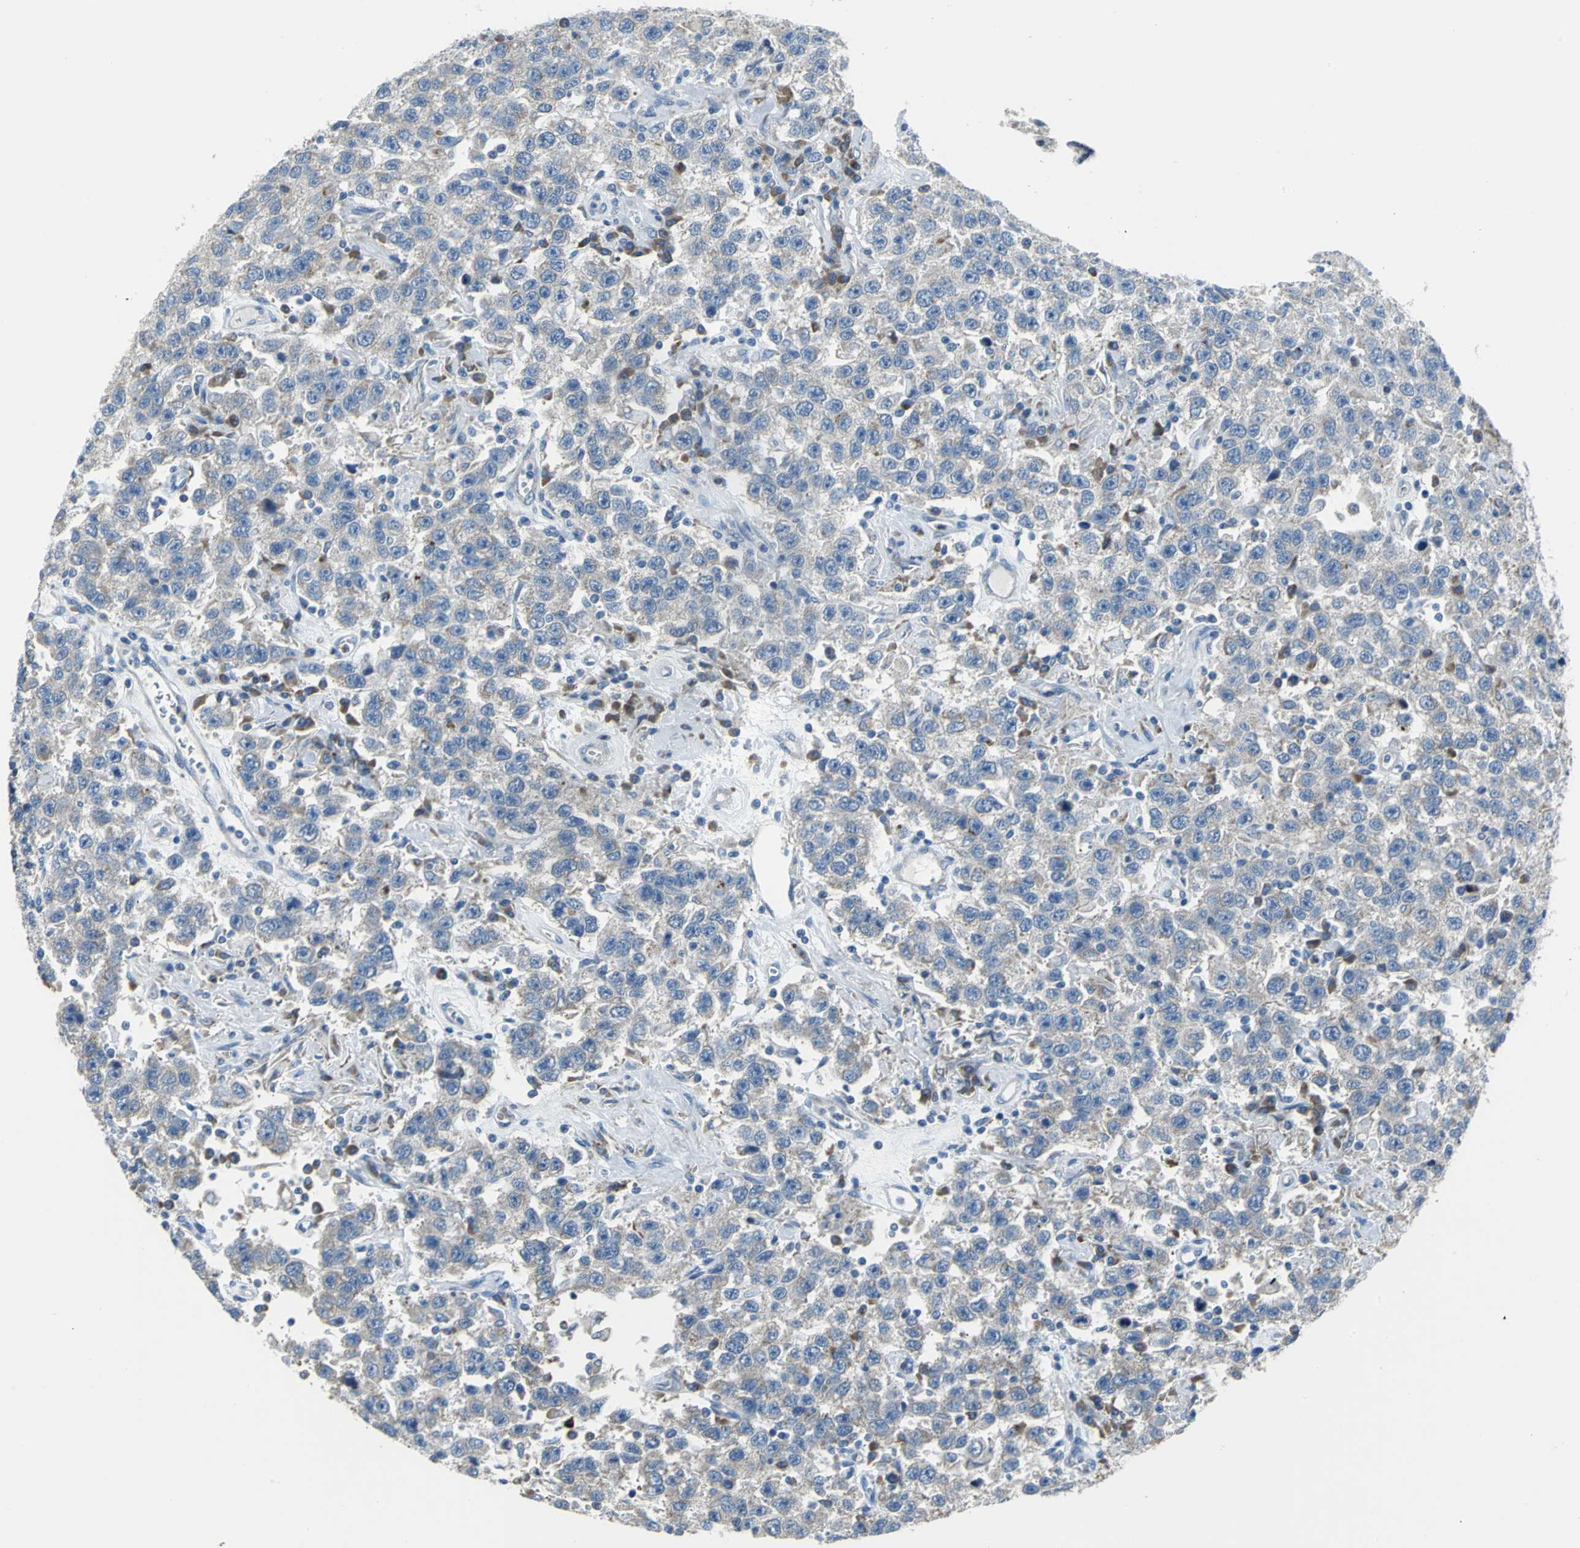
{"staining": {"intensity": "negative", "quantity": "none", "location": "none"}, "tissue": "testis cancer", "cell_type": "Tumor cells", "image_type": "cancer", "snomed": [{"axis": "morphology", "description": "Seminoma, NOS"}, {"axis": "topography", "description": "Testis"}], "caption": "IHC image of seminoma (testis) stained for a protein (brown), which shows no staining in tumor cells.", "gene": "EIF5A", "patient": {"sex": "male", "age": 41}}